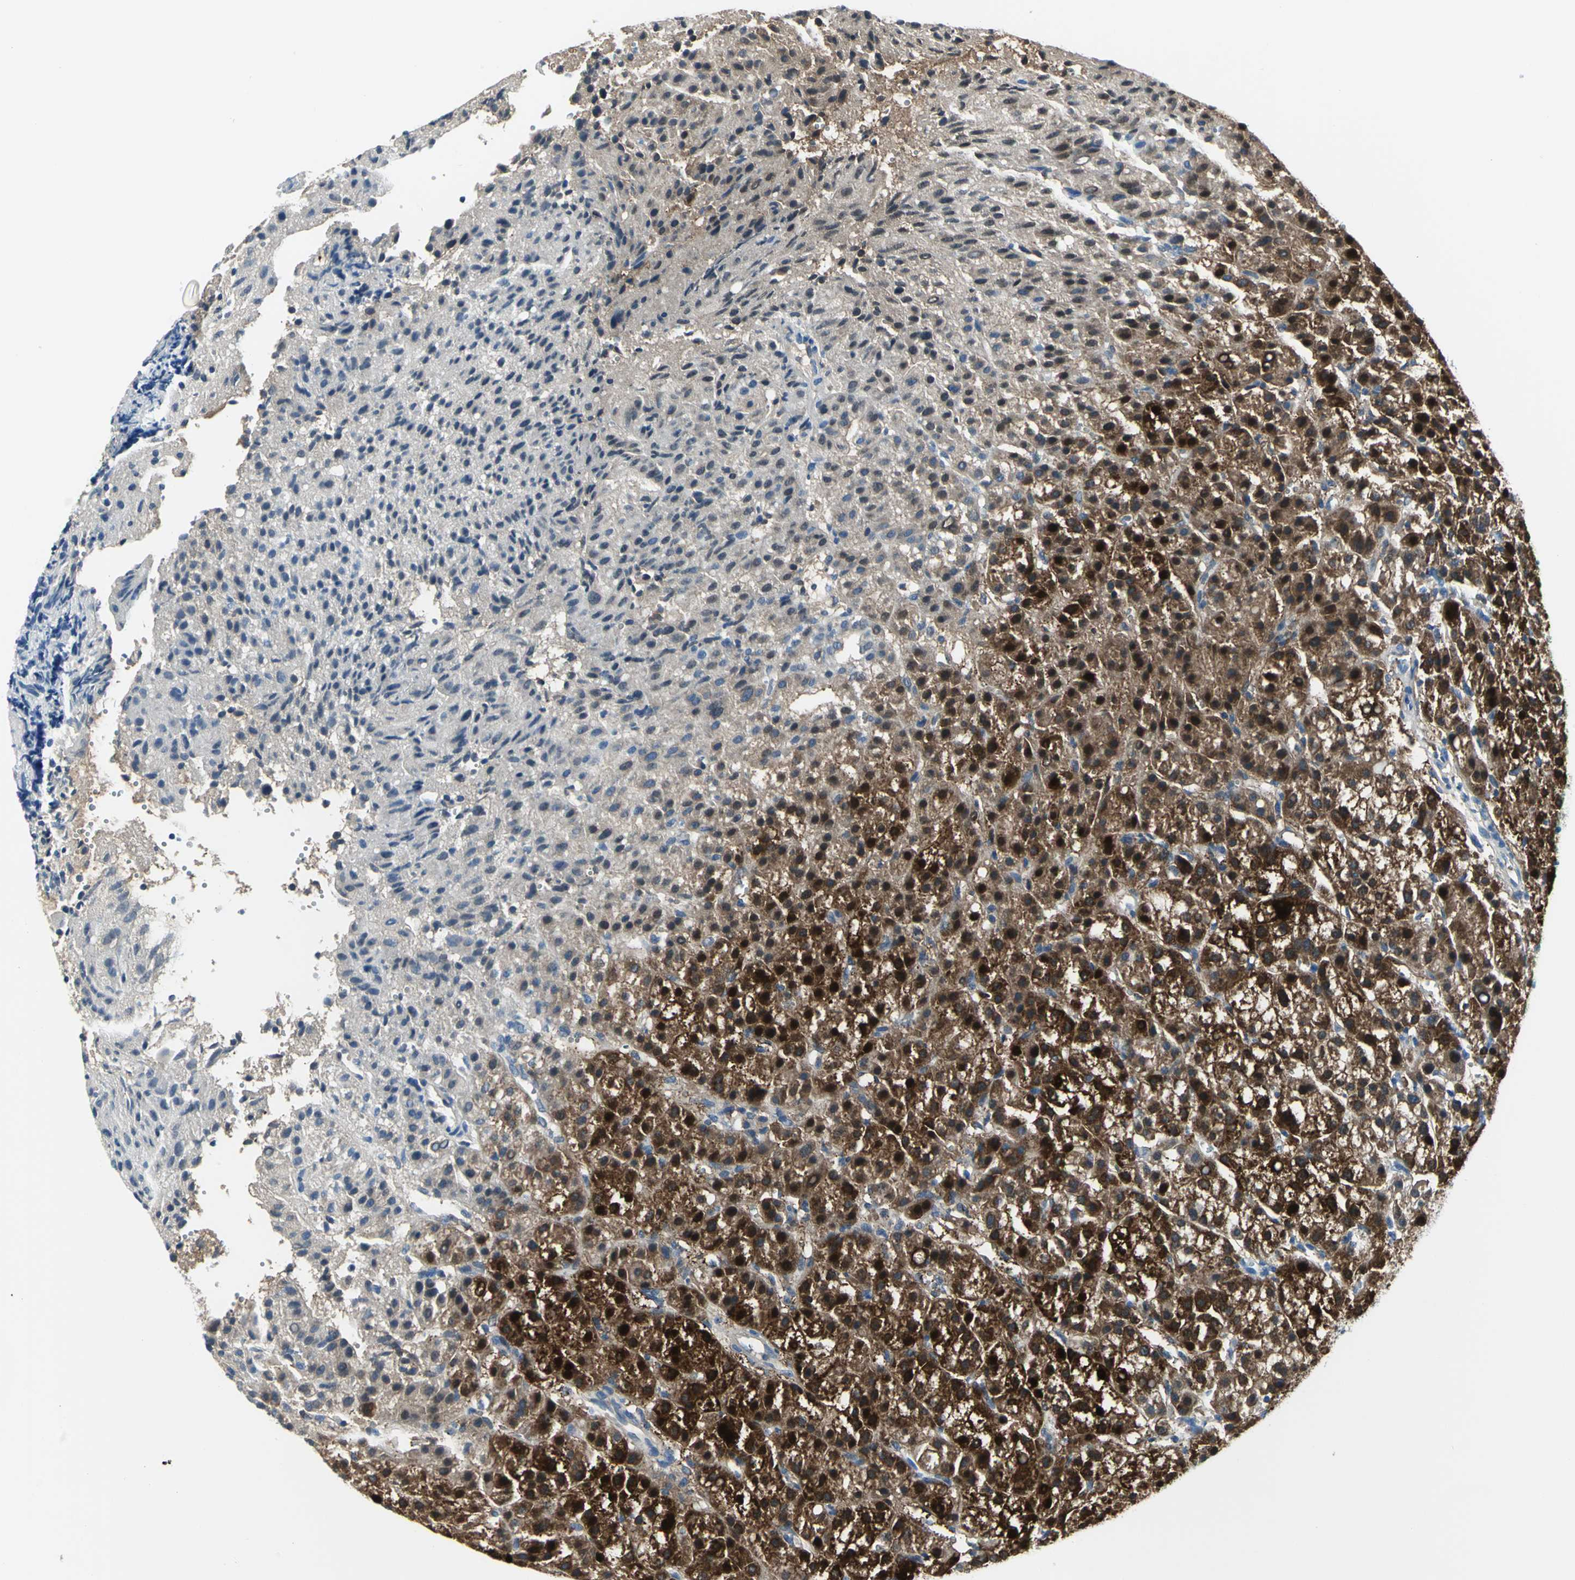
{"staining": {"intensity": "strong", "quantity": "25%-75%", "location": "cytoplasmic/membranous,nuclear"}, "tissue": "liver cancer", "cell_type": "Tumor cells", "image_type": "cancer", "snomed": [{"axis": "morphology", "description": "Carcinoma, Hepatocellular, NOS"}, {"axis": "topography", "description": "Liver"}], "caption": "Immunohistochemistry image of neoplastic tissue: hepatocellular carcinoma (liver) stained using immunohistochemistry shows high levels of strong protein expression localized specifically in the cytoplasmic/membranous and nuclear of tumor cells, appearing as a cytoplasmic/membranous and nuclear brown color.", "gene": "PKLR", "patient": {"sex": "female", "age": 58}}